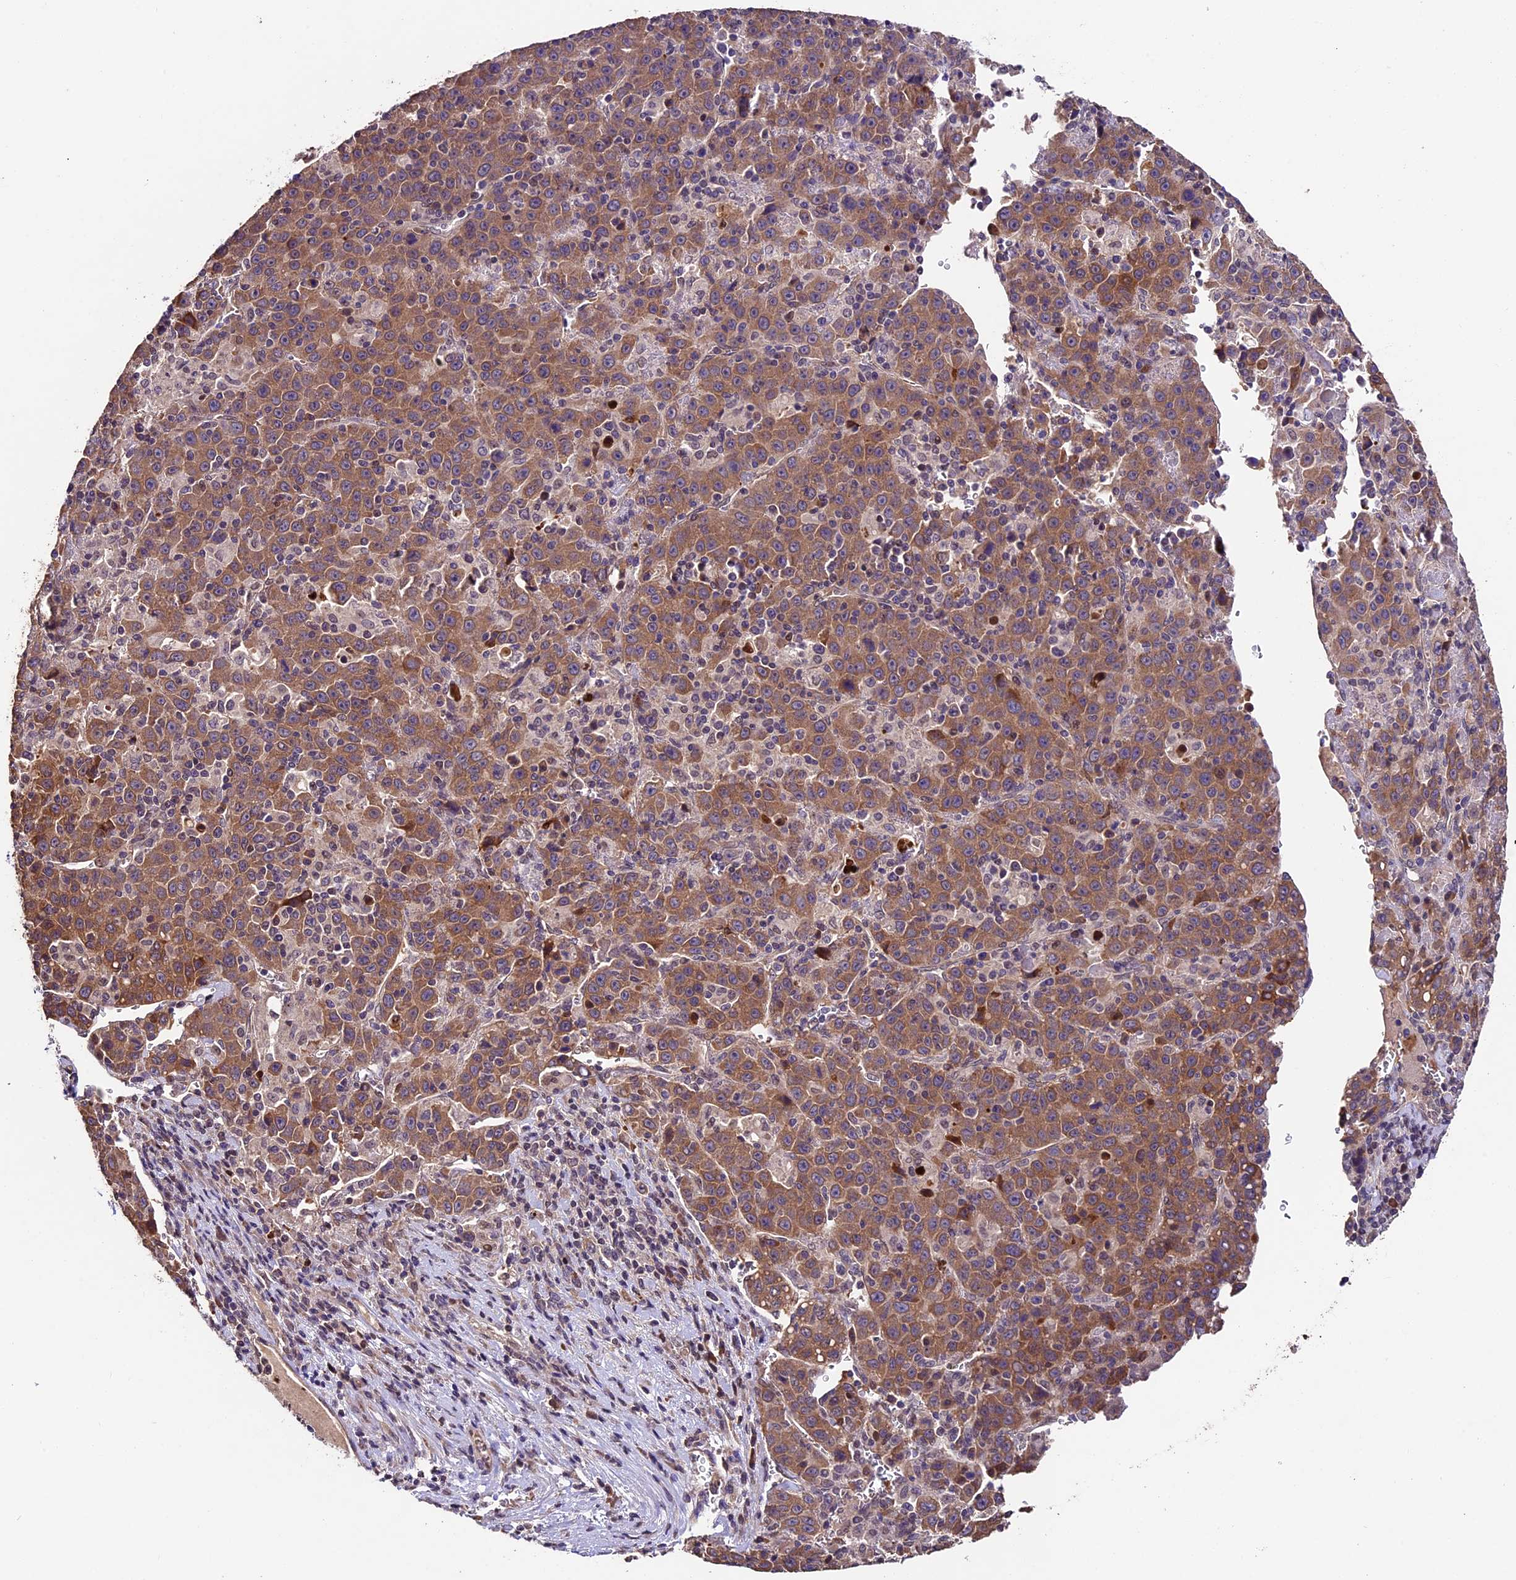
{"staining": {"intensity": "moderate", "quantity": ">75%", "location": "cytoplasmic/membranous"}, "tissue": "liver cancer", "cell_type": "Tumor cells", "image_type": "cancer", "snomed": [{"axis": "morphology", "description": "Carcinoma, Hepatocellular, NOS"}, {"axis": "topography", "description": "Liver"}], "caption": "A brown stain highlights moderate cytoplasmic/membranous expression of a protein in human liver cancer tumor cells.", "gene": "SBNO2", "patient": {"sex": "female", "age": 53}}